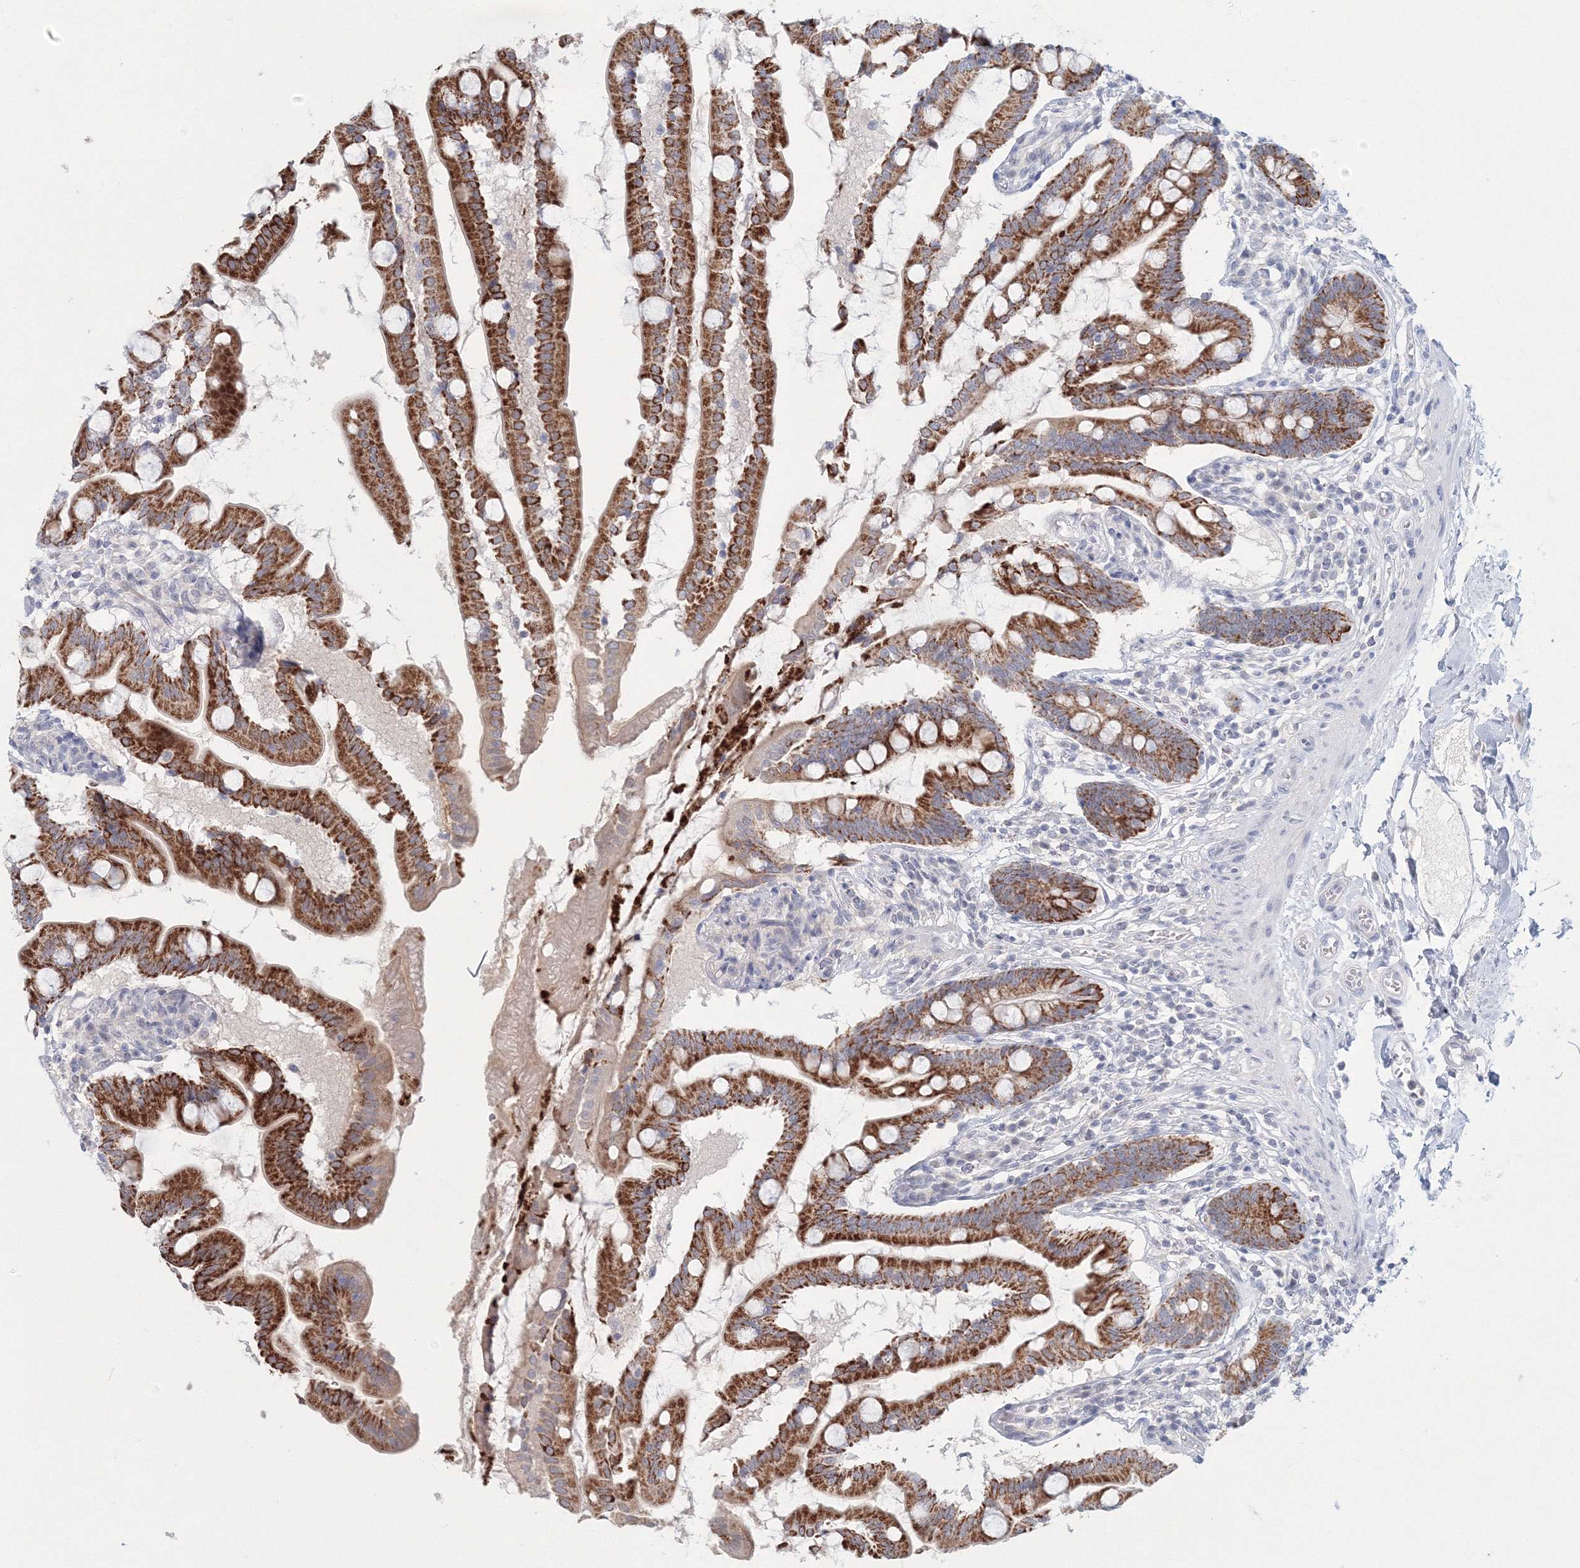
{"staining": {"intensity": "strong", "quantity": "25%-75%", "location": "cytoplasmic/membranous"}, "tissue": "small intestine", "cell_type": "Glandular cells", "image_type": "normal", "snomed": [{"axis": "morphology", "description": "Normal tissue, NOS"}, {"axis": "topography", "description": "Small intestine"}], "caption": "Small intestine stained for a protein (brown) exhibits strong cytoplasmic/membranous positive expression in about 25%-75% of glandular cells.", "gene": "VSIG1", "patient": {"sex": "female", "age": 56}}